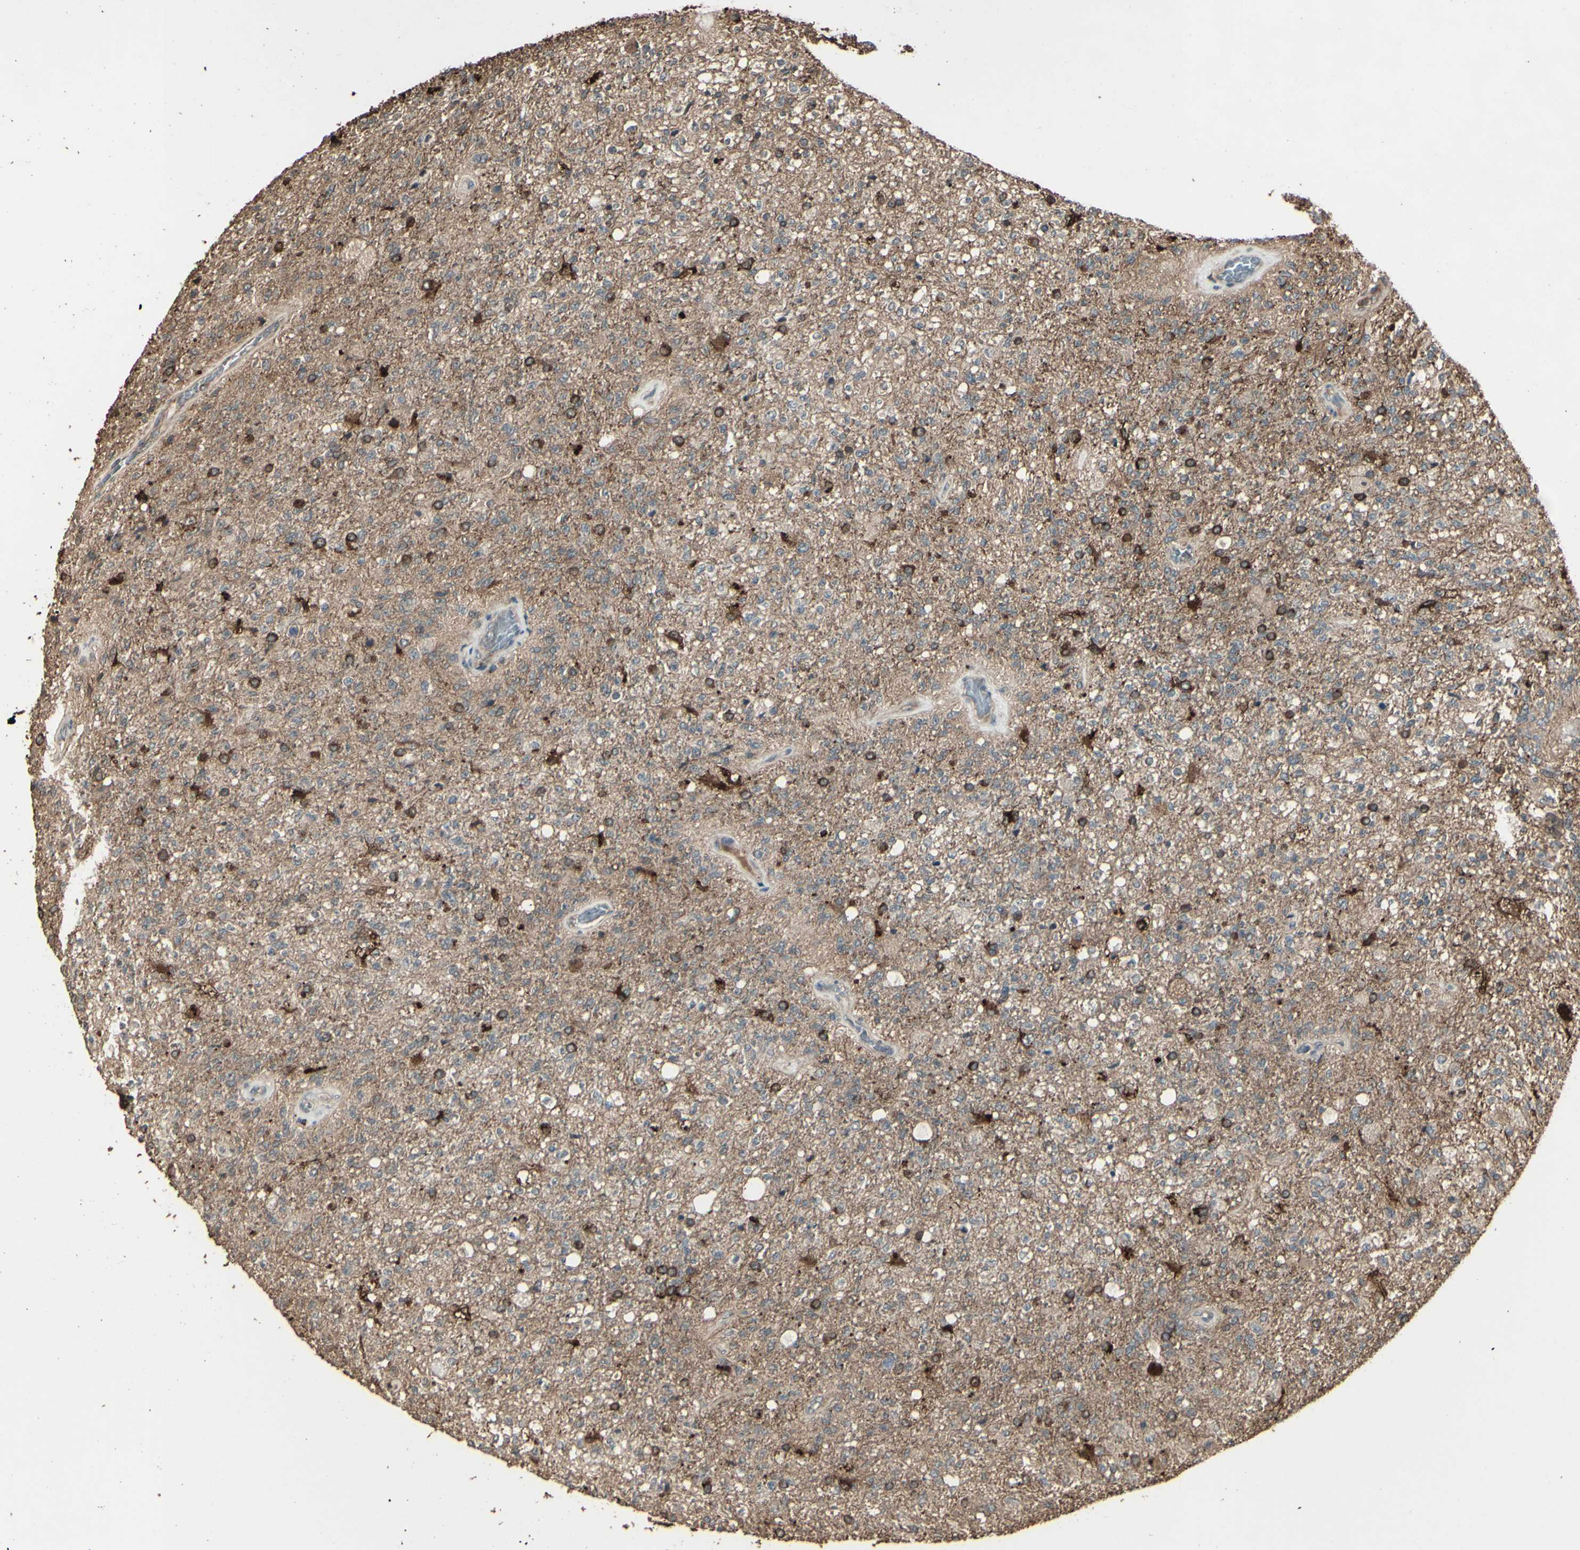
{"staining": {"intensity": "strong", "quantity": "<25%", "location": "cytoplasmic/membranous"}, "tissue": "glioma", "cell_type": "Tumor cells", "image_type": "cancer", "snomed": [{"axis": "morphology", "description": "Normal tissue, NOS"}, {"axis": "morphology", "description": "Glioma, malignant, High grade"}, {"axis": "topography", "description": "Cerebral cortex"}], "caption": "Tumor cells exhibit medium levels of strong cytoplasmic/membranous positivity in about <25% of cells in human glioma.", "gene": "GNAS", "patient": {"sex": "male", "age": 77}}